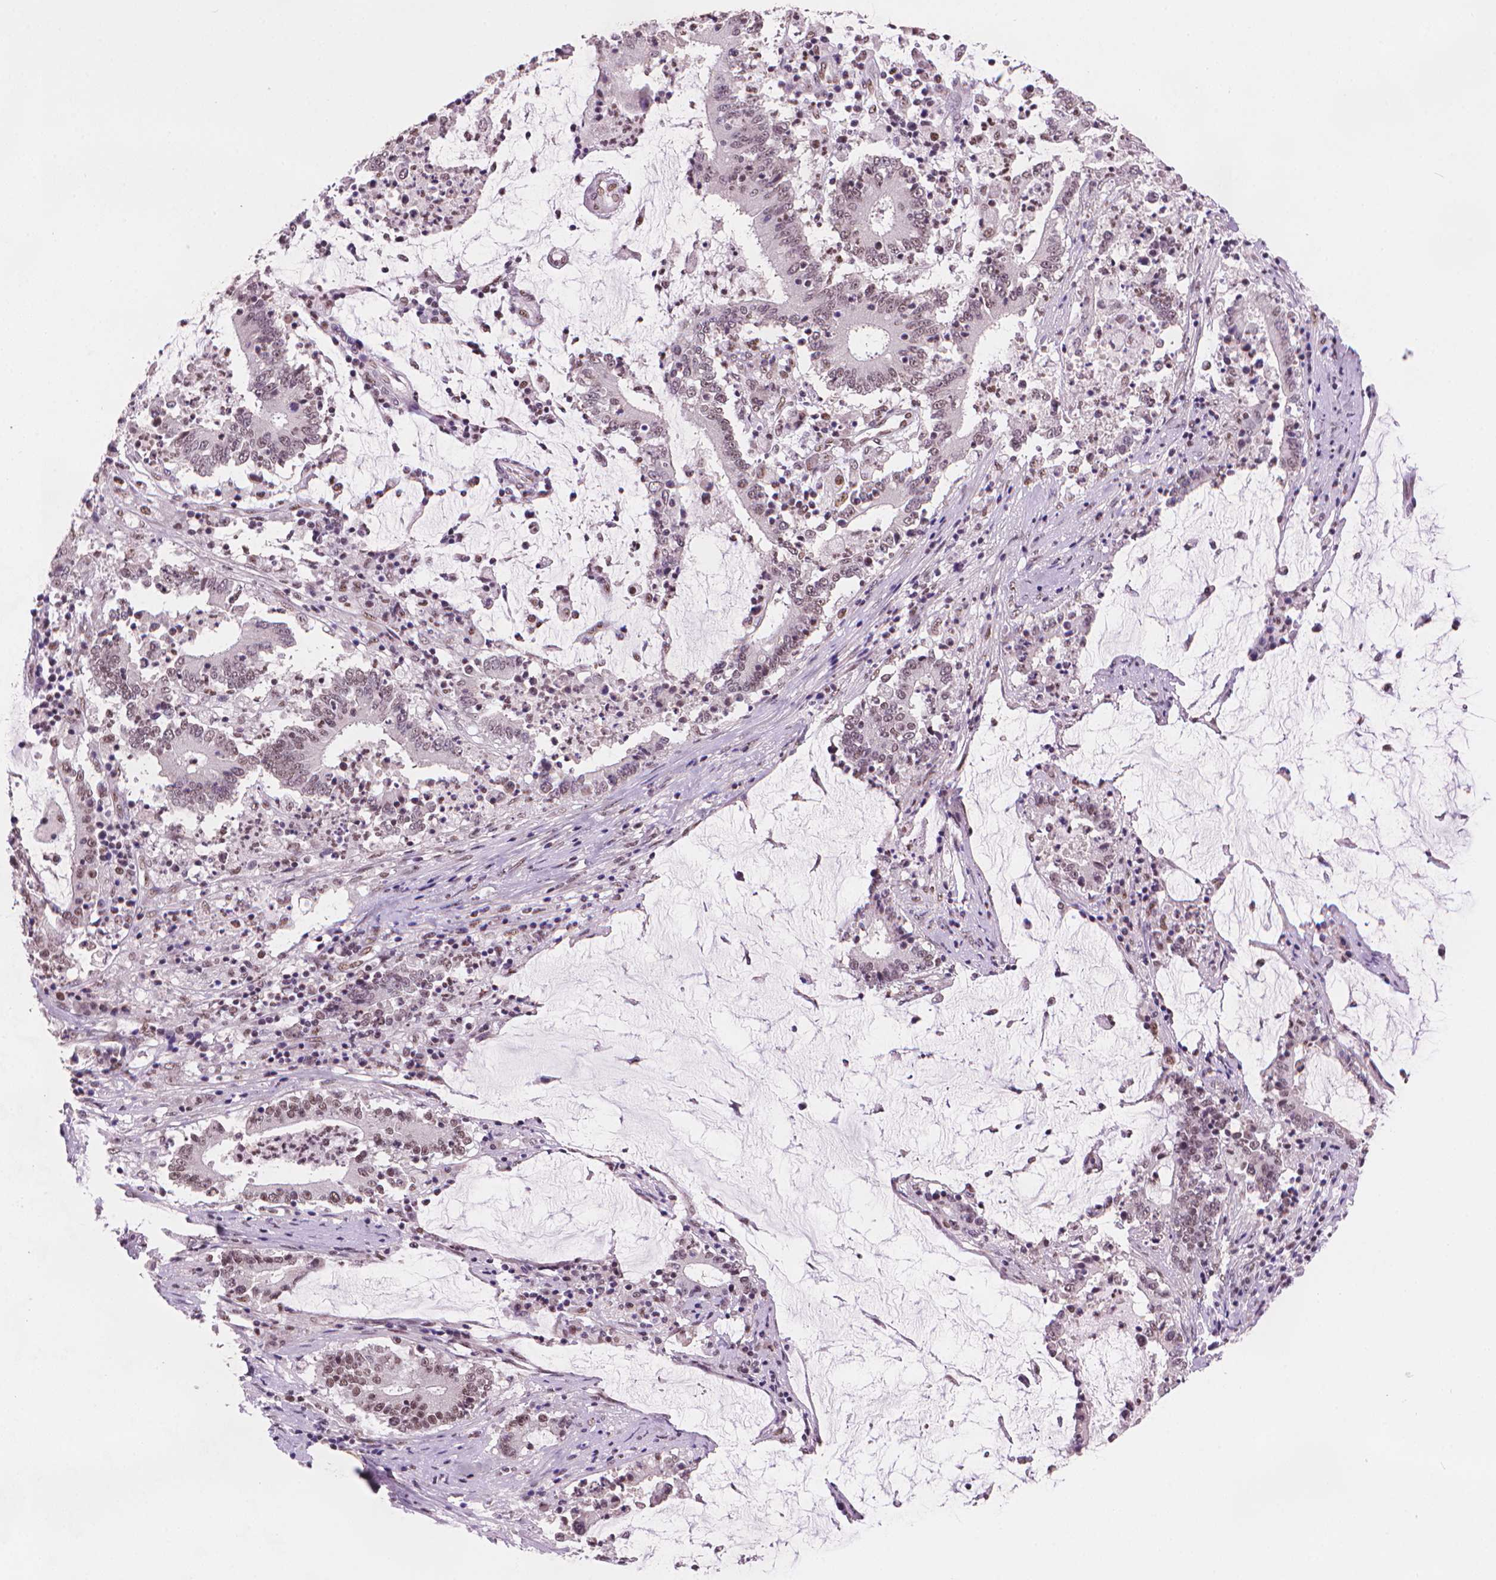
{"staining": {"intensity": "weak", "quantity": "25%-75%", "location": "nuclear"}, "tissue": "stomach cancer", "cell_type": "Tumor cells", "image_type": "cancer", "snomed": [{"axis": "morphology", "description": "Adenocarcinoma, NOS"}, {"axis": "topography", "description": "Stomach, upper"}], "caption": "Adenocarcinoma (stomach) stained with DAB IHC reveals low levels of weak nuclear positivity in approximately 25%-75% of tumor cells. The staining is performed using DAB brown chromogen to label protein expression. The nuclei are counter-stained blue using hematoxylin.", "gene": "UBN1", "patient": {"sex": "male", "age": 68}}